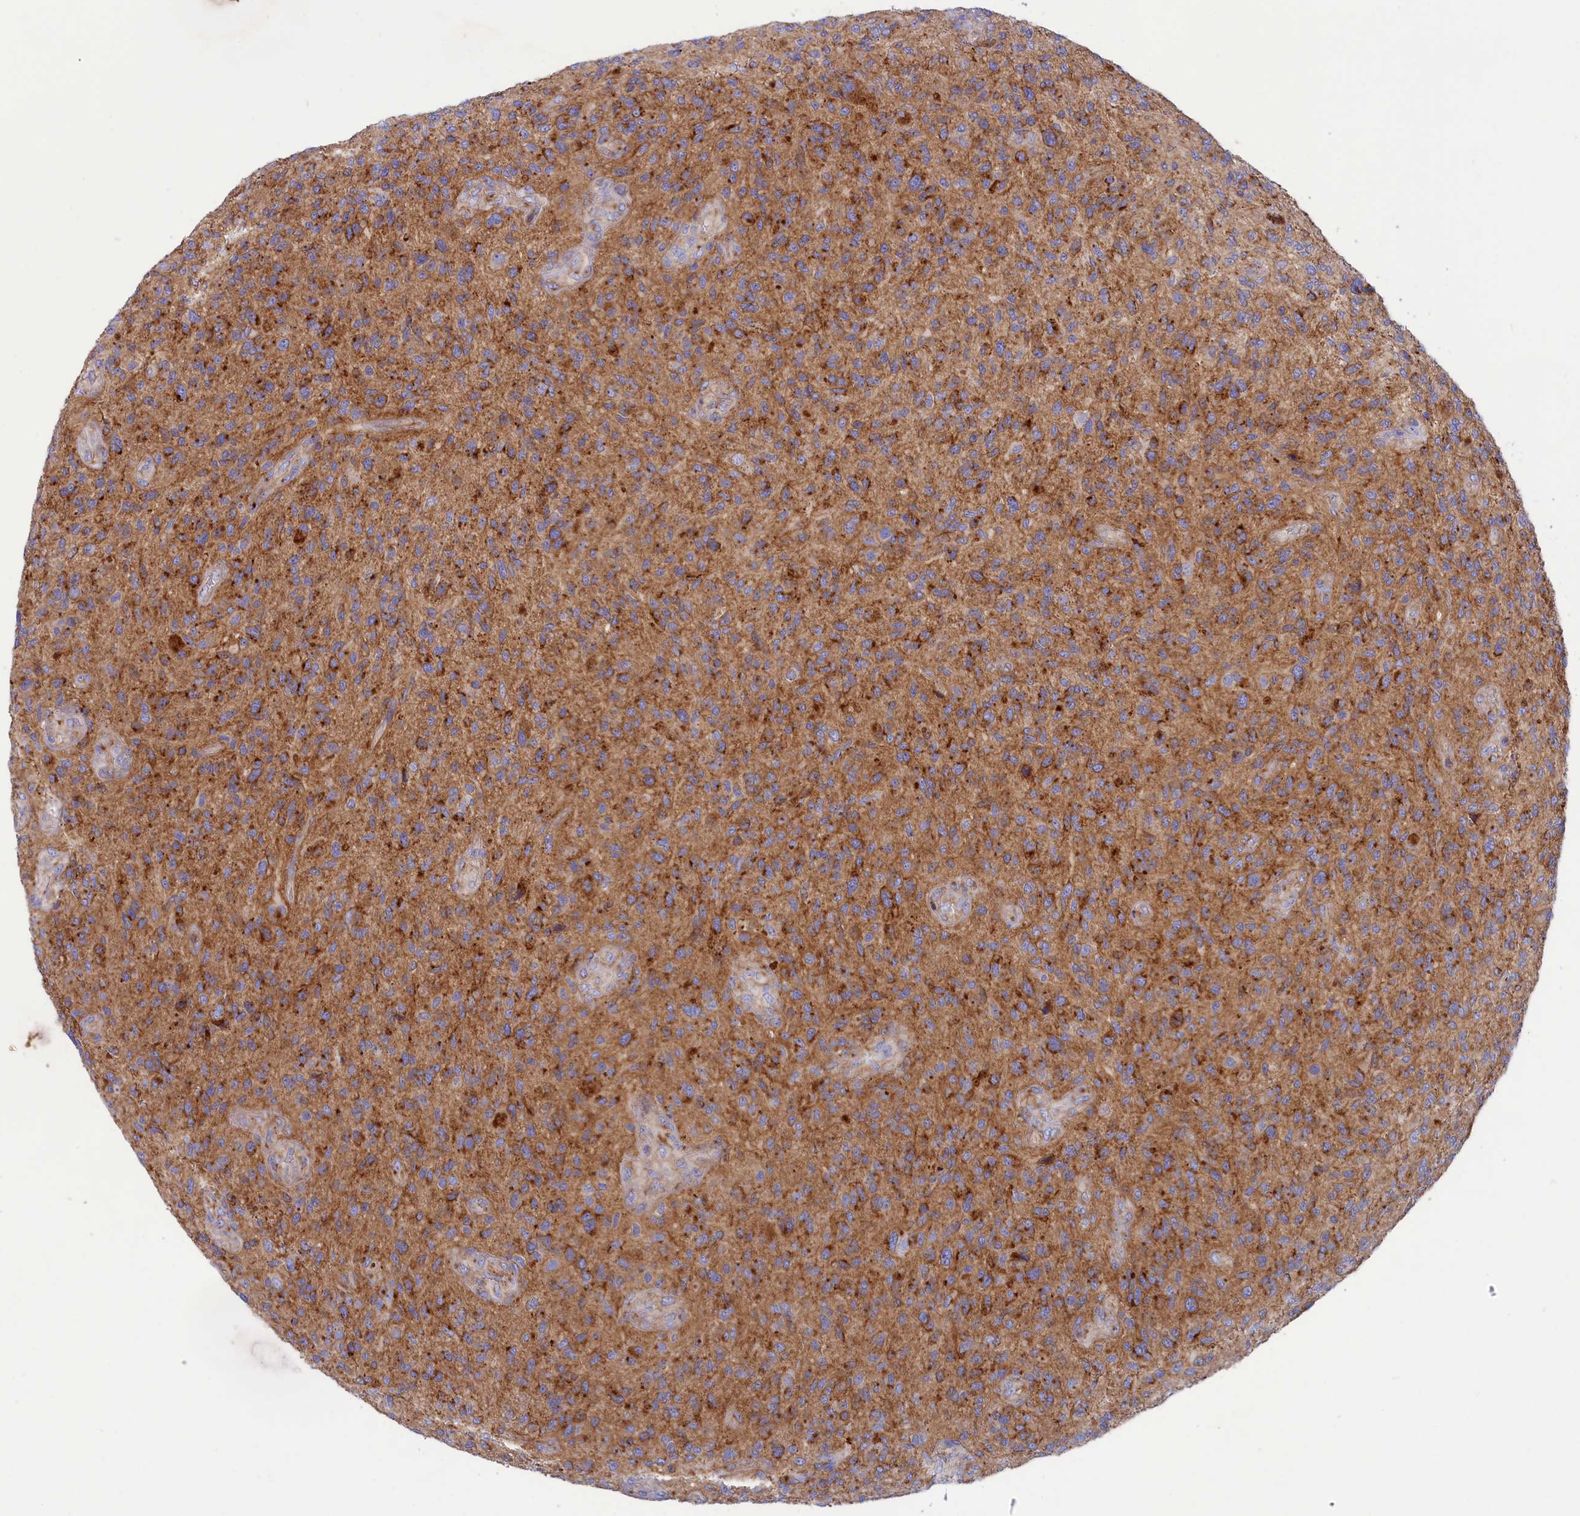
{"staining": {"intensity": "moderate", "quantity": ">75%", "location": "cytoplasmic/membranous"}, "tissue": "glioma", "cell_type": "Tumor cells", "image_type": "cancer", "snomed": [{"axis": "morphology", "description": "Glioma, malignant, High grade"}, {"axis": "topography", "description": "Brain"}], "caption": "The immunohistochemical stain labels moderate cytoplasmic/membranous staining in tumor cells of glioma tissue. (IHC, brightfield microscopy, high magnification).", "gene": "SCAMP4", "patient": {"sex": "male", "age": 47}}